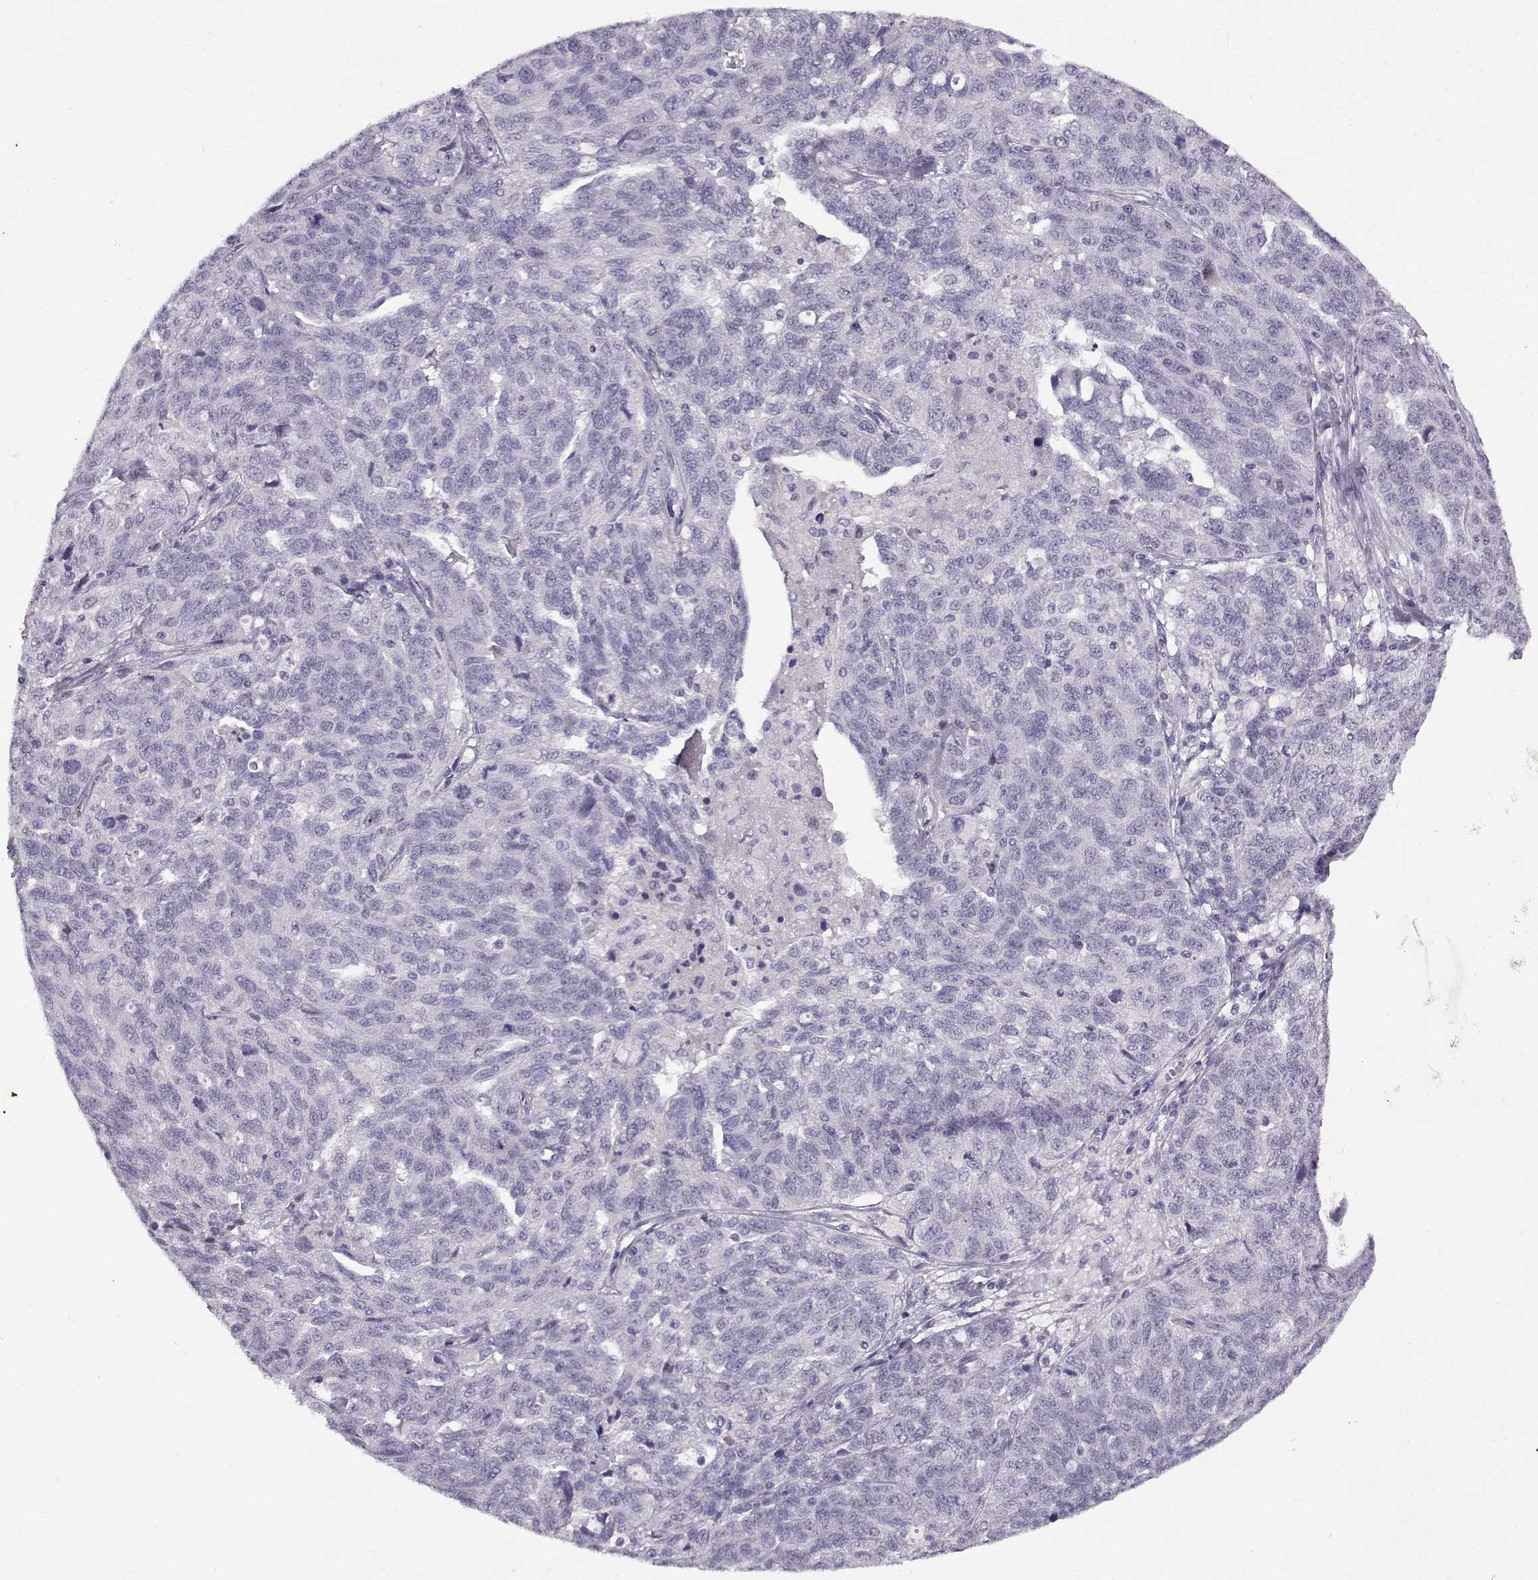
{"staining": {"intensity": "negative", "quantity": "none", "location": "none"}, "tissue": "ovarian cancer", "cell_type": "Tumor cells", "image_type": "cancer", "snomed": [{"axis": "morphology", "description": "Cystadenocarcinoma, serous, NOS"}, {"axis": "topography", "description": "Ovary"}], "caption": "DAB (3,3'-diaminobenzidine) immunohistochemical staining of human ovarian cancer (serous cystadenocarcinoma) shows no significant staining in tumor cells.", "gene": "TEX55", "patient": {"sex": "female", "age": 71}}